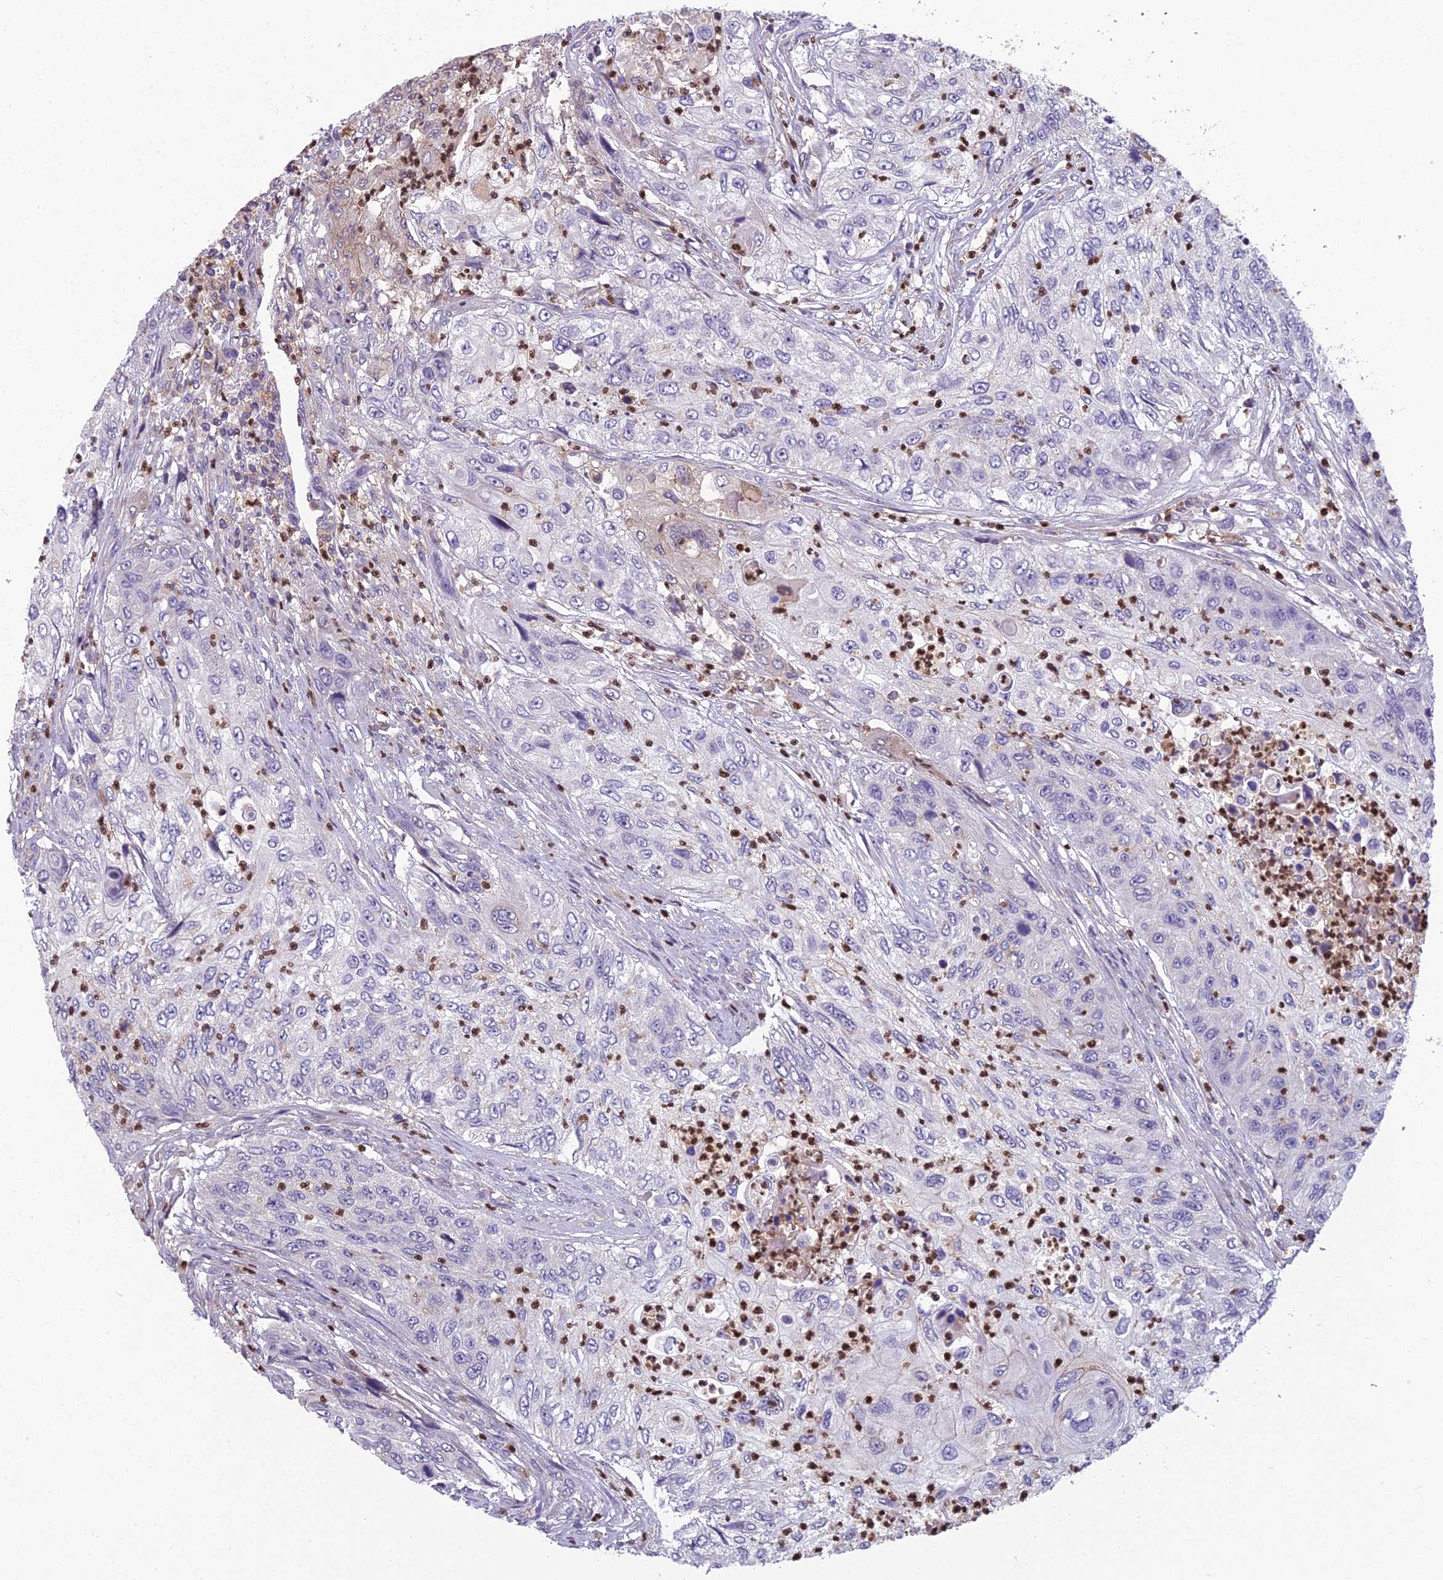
{"staining": {"intensity": "negative", "quantity": "none", "location": "none"}, "tissue": "urothelial cancer", "cell_type": "Tumor cells", "image_type": "cancer", "snomed": [{"axis": "morphology", "description": "Urothelial carcinoma, High grade"}, {"axis": "topography", "description": "Urinary bladder"}], "caption": "Immunohistochemistry (IHC) micrograph of urothelial cancer stained for a protein (brown), which reveals no positivity in tumor cells.", "gene": "ENSG00000188897", "patient": {"sex": "female", "age": 60}}